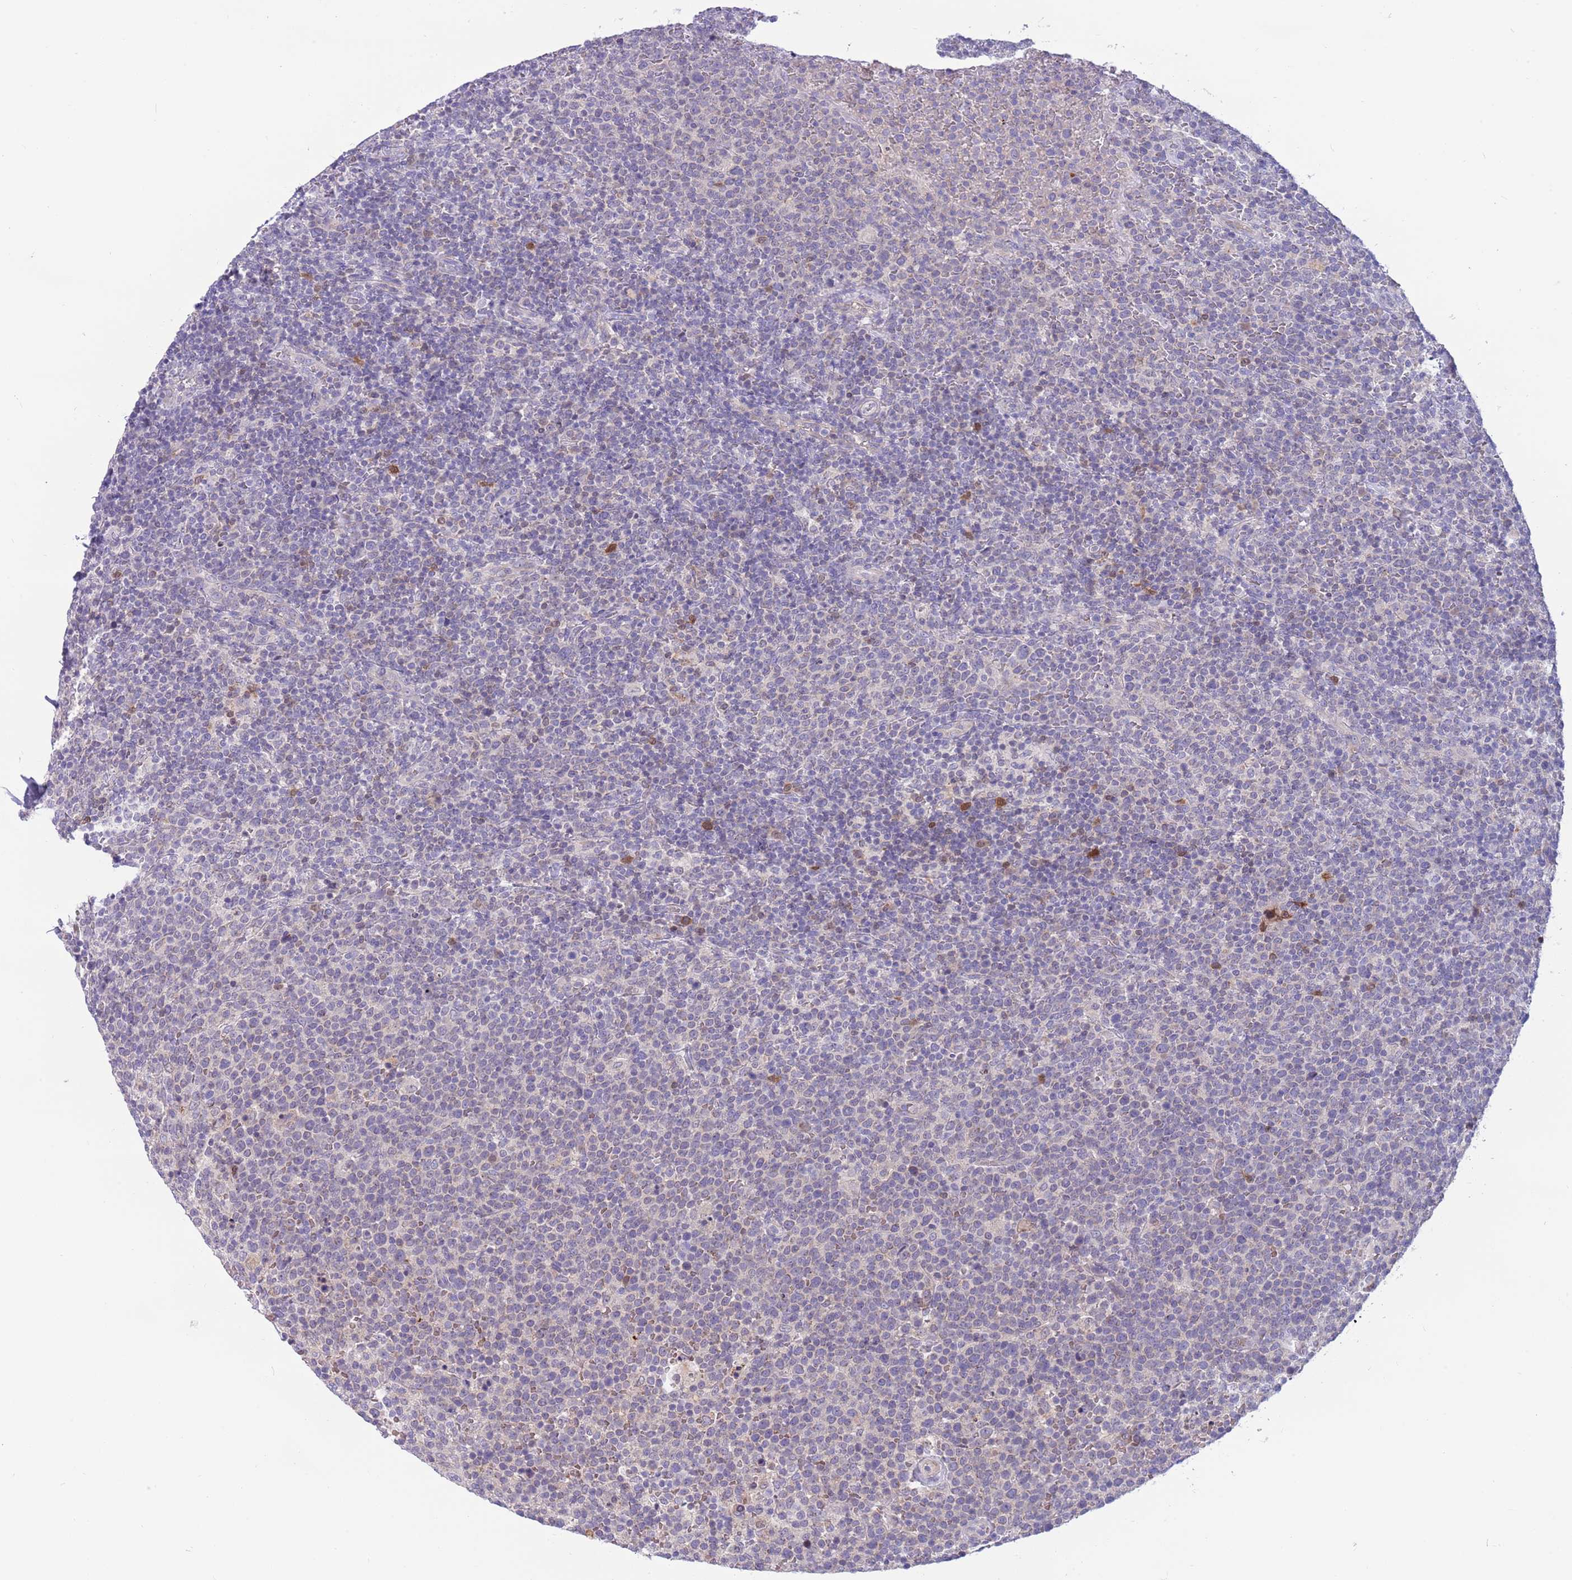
{"staining": {"intensity": "negative", "quantity": "none", "location": "none"}, "tissue": "lymphoma", "cell_type": "Tumor cells", "image_type": "cancer", "snomed": [{"axis": "morphology", "description": "Malignant lymphoma, non-Hodgkin's type, High grade"}, {"axis": "topography", "description": "Lymph node"}], "caption": "A histopathology image of human lymphoma is negative for staining in tumor cells.", "gene": "DDHD1", "patient": {"sex": "male", "age": 61}}